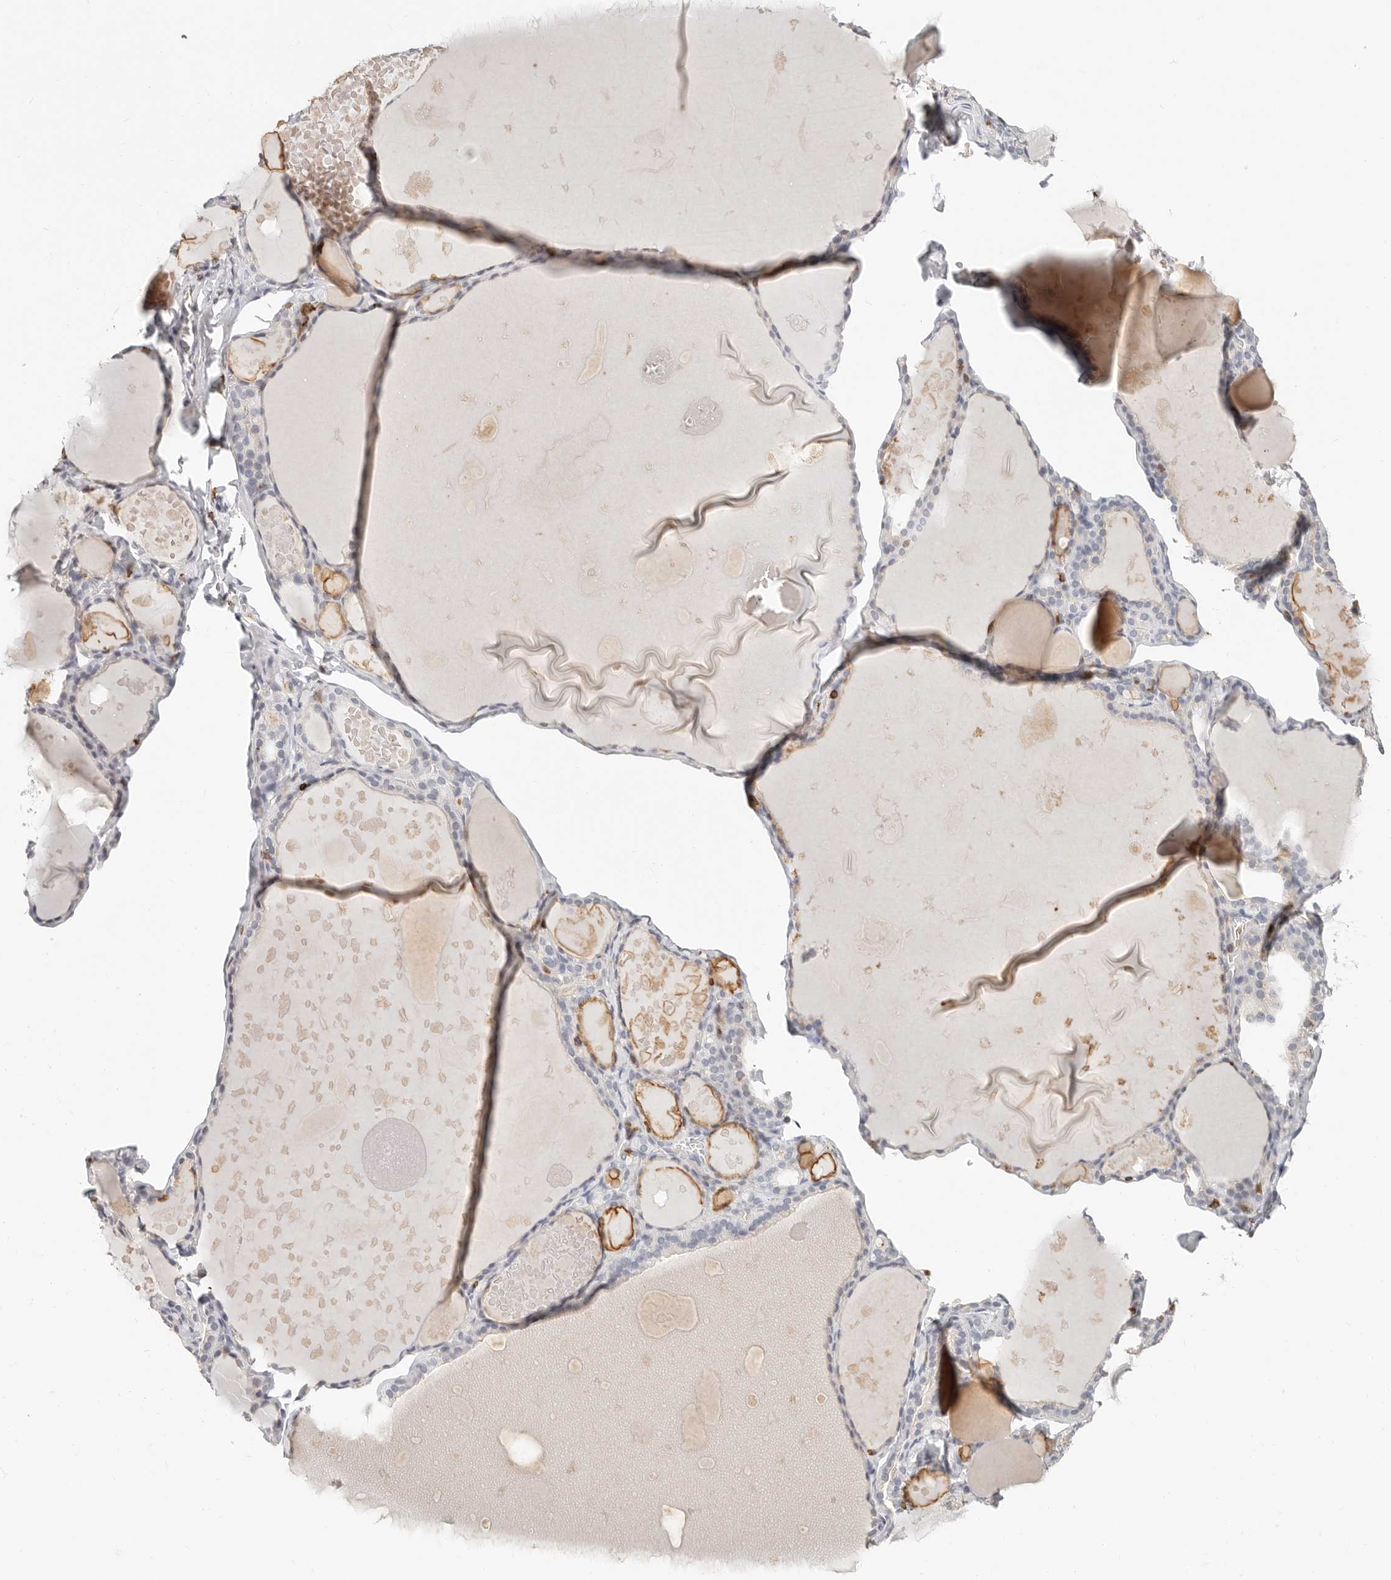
{"staining": {"intensity": "moderate", "quantity": "<25%", "location": "cytoplasmic/membranous"}, "tissue": "thyroid gland", "cell_type": "Glandular cells", "image_type": "normal", "snomed": [{"axis": "morphology", "description": "Normal tissue, NOS"}, {"axis": "topography", "description": "Thyroid gland"}], "caption": "Glandular cells display low levels of moderate cytoplasmic/membranous positivity in approximately <25% of cells in normal human thyroid gland. (Brightfield microscopy of DAB IHC at high magnification).", "gene": "TMEM63B", "patient": {"sex": "male", "age": 56}}